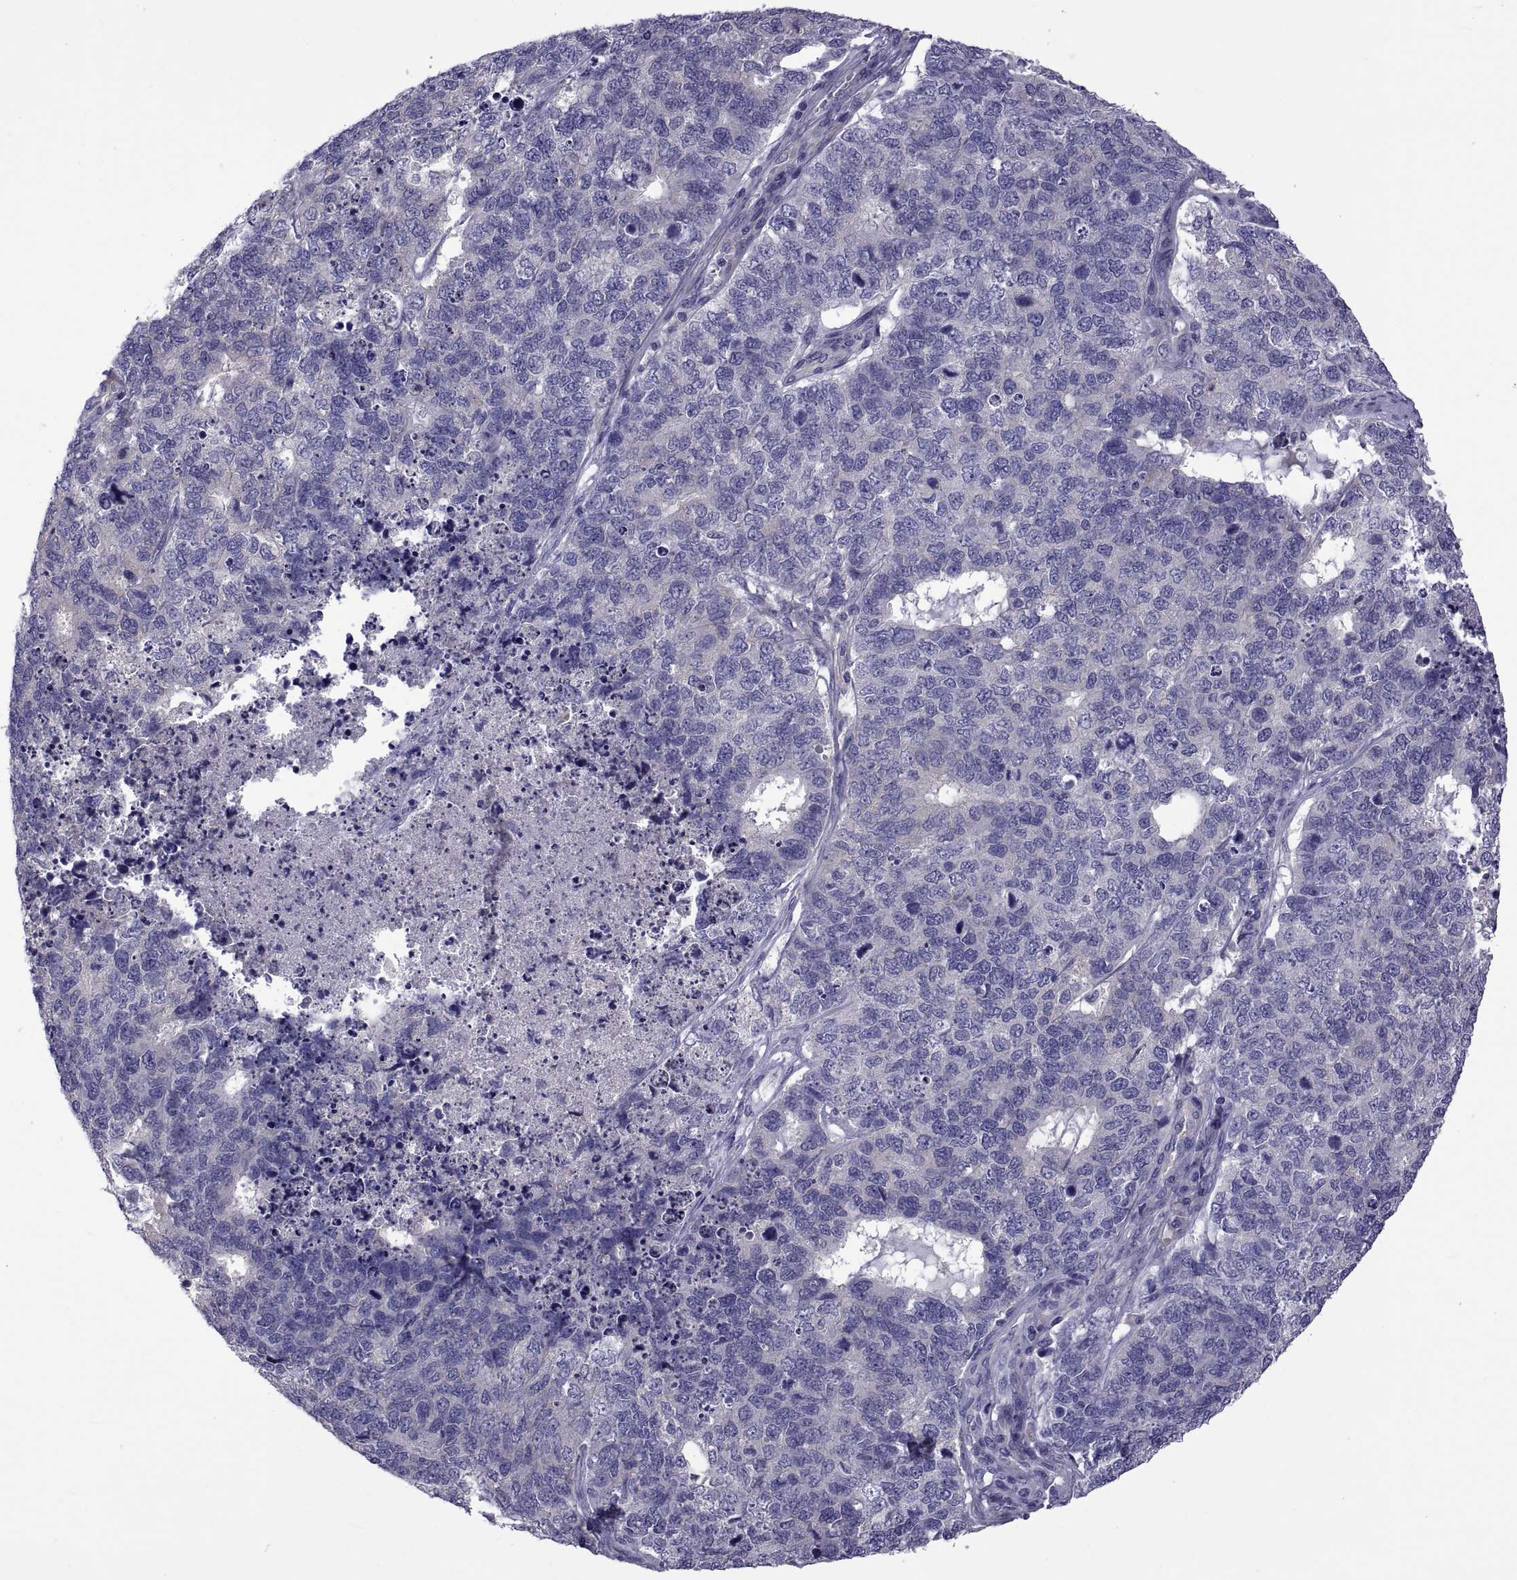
{"staining": {"intensity": "negative", "quantity": "none", "location": "none"}, "tissue": "cervical cancer", "cell_type": "Tumor cells", "image_type": "cancer", "snomed": [{"axis": "morphology", "description": "Squamous cell carcinoma, NOS"}, {"axis": "topography", "description": "Cervix"}], "caption": "Tumor cells are negative for brown protein staining in cervical cancer.", "gene": "TMC3", "patient": {"sex": "female", "age": 63}}